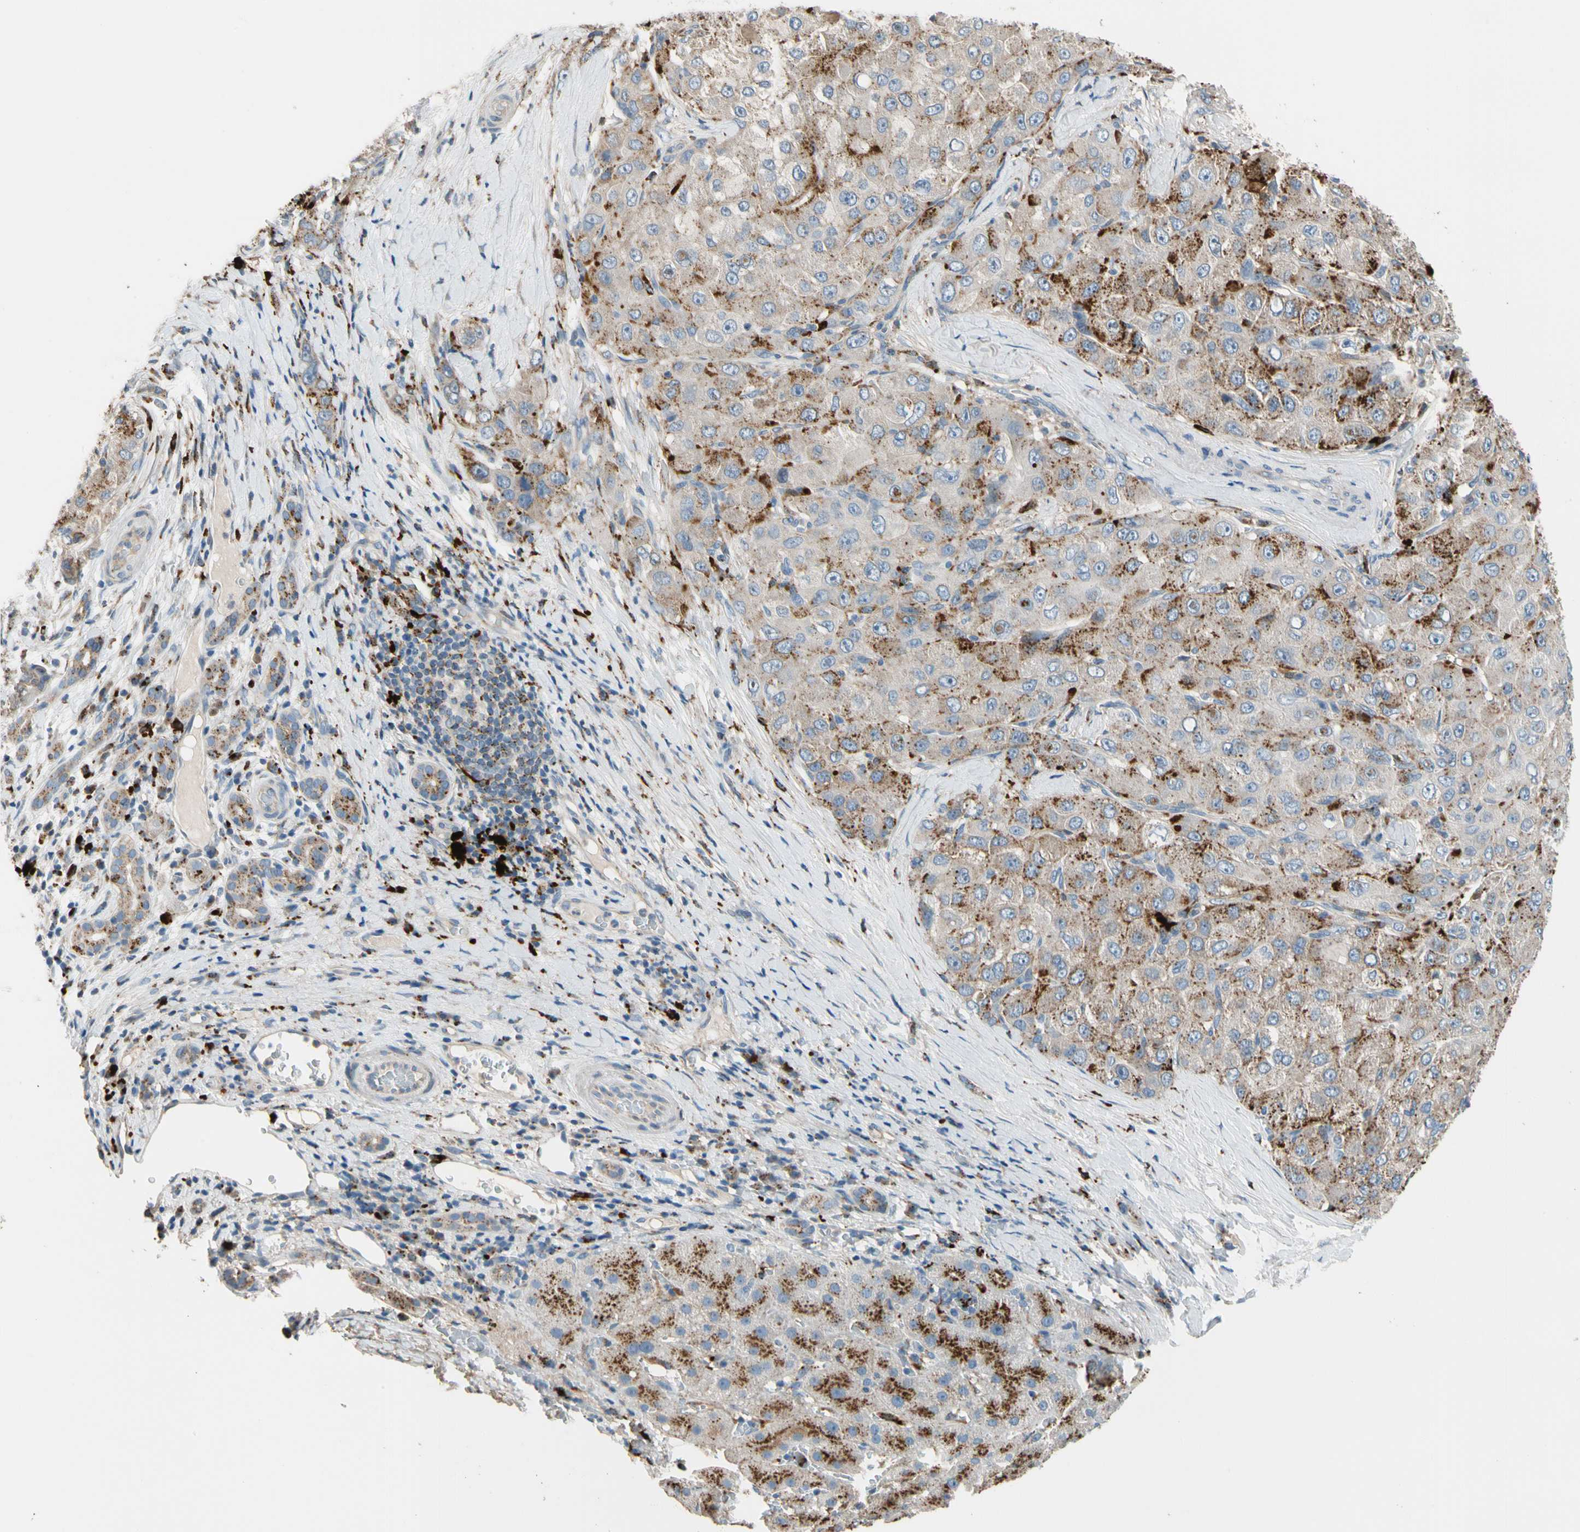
{"staining": {"intensity": "moderate", "quantity": "25%-75%", "location": "cytoplasmic/membranous"}, "tissue": "liver cancer", "cell_type": "Tumor cells", "image_type": "cancer", "snomed": [{"axis": "morphology", "description": "Carcinoma, Hepatocellular, NOS"}, {"axis": "topography", "description": "Liver"}], "caption": "Human liver cancer stained with a brown dye reveals moderate cytoplasmic/membranous positive positivity in about 25%-75% of tumor cells.", "gene": "GM2A", "patient": {"sex": "male", "age": 80}}